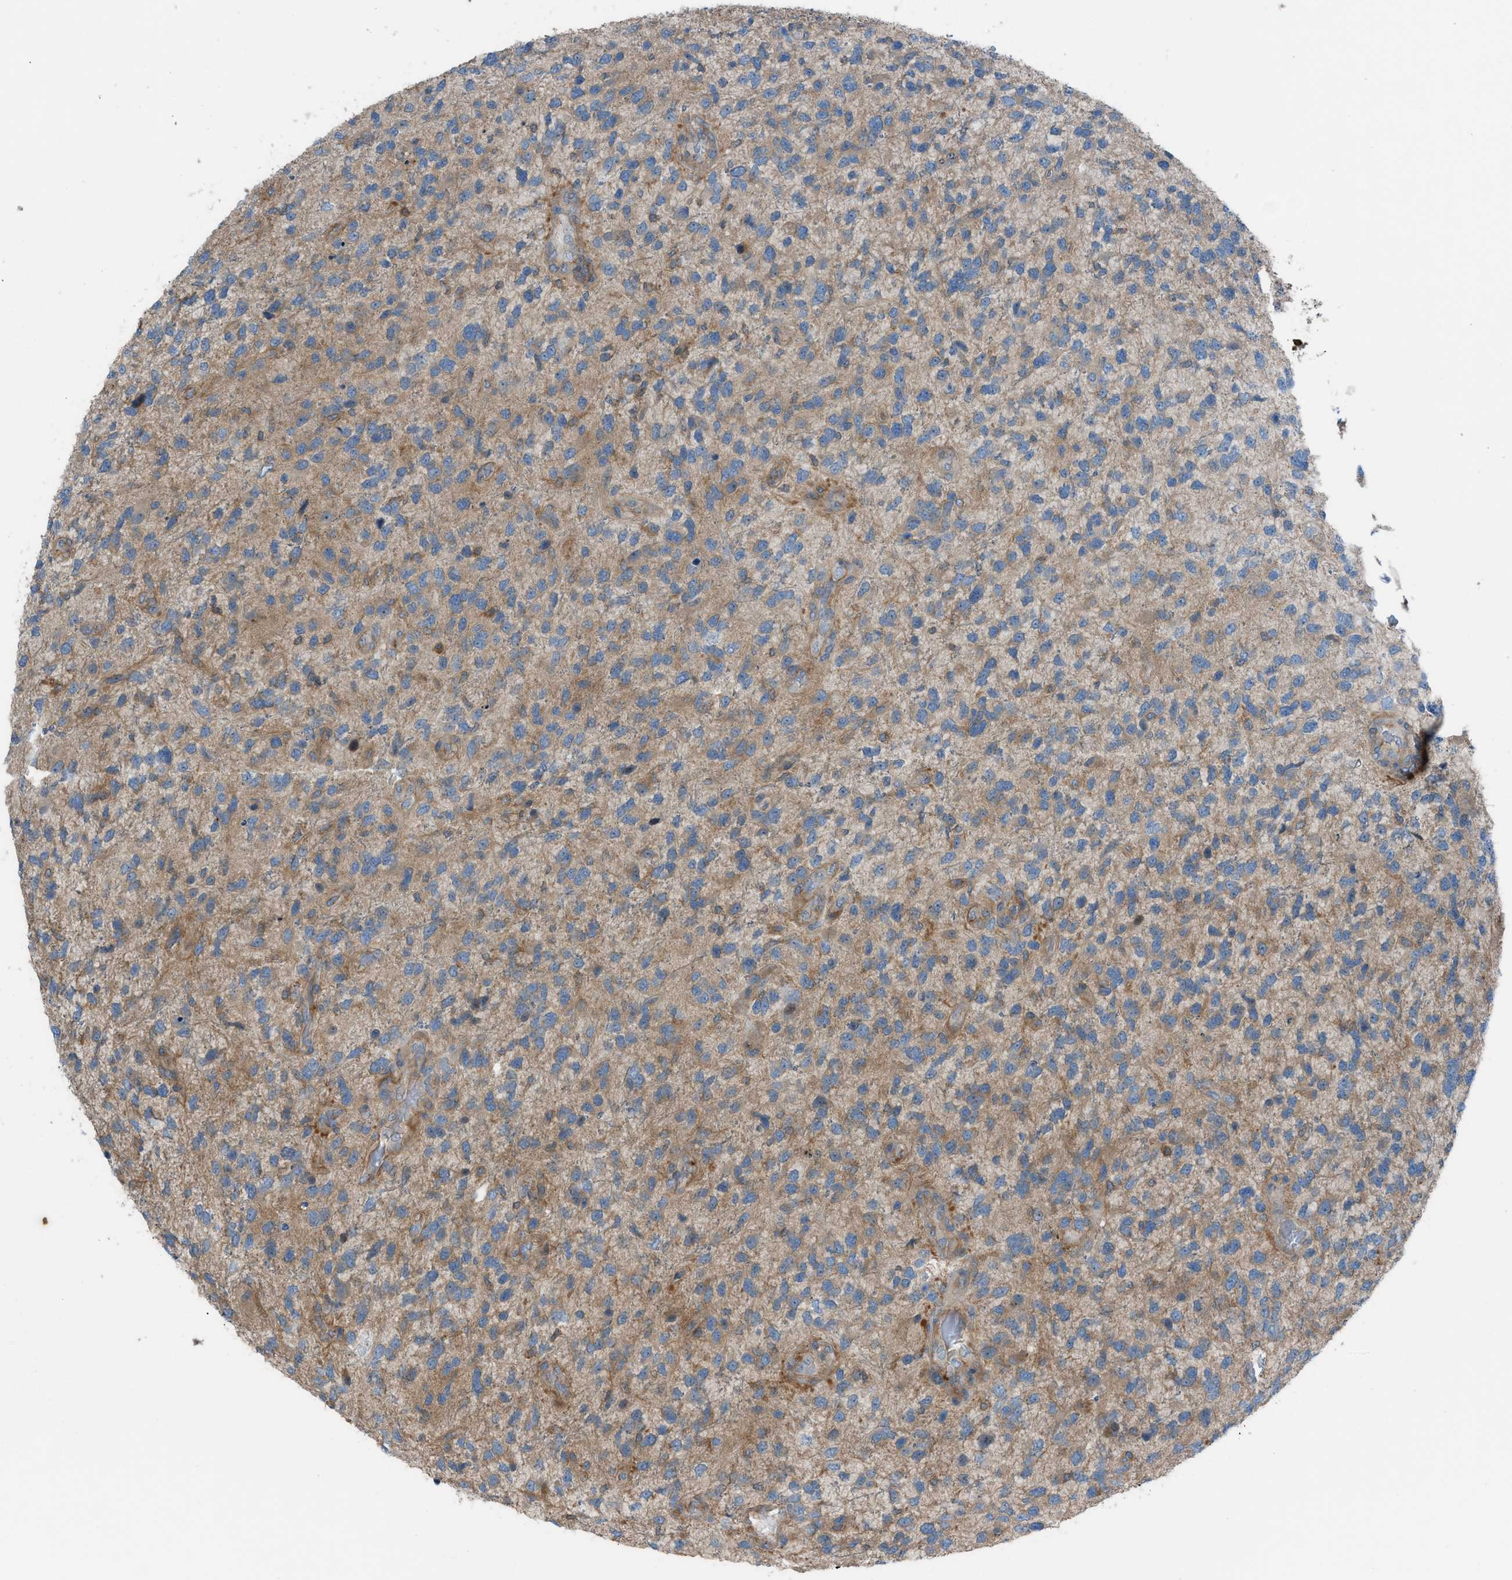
{"staining": {"intensity": "moderate", "quantity": ">75%", "location": "cytoplasmic/membranous"}, "tissue": "glioma", "cell_type": "Tumor cells", "image_type": "cancer", "snomed": [{"axis": "morphology", "description": "Glioma, malignant, High grade"}, {"axis": "topography", "description": "Brain"}], "caption": "This is an image of immunohistochemistry staining of malignant glioma (high-grade), which shows moderate staining in the cytoplasmic/membranous of tumor cells.", "gene": "DYRK1A", "patient": {"sex": "female", "age": 58}}